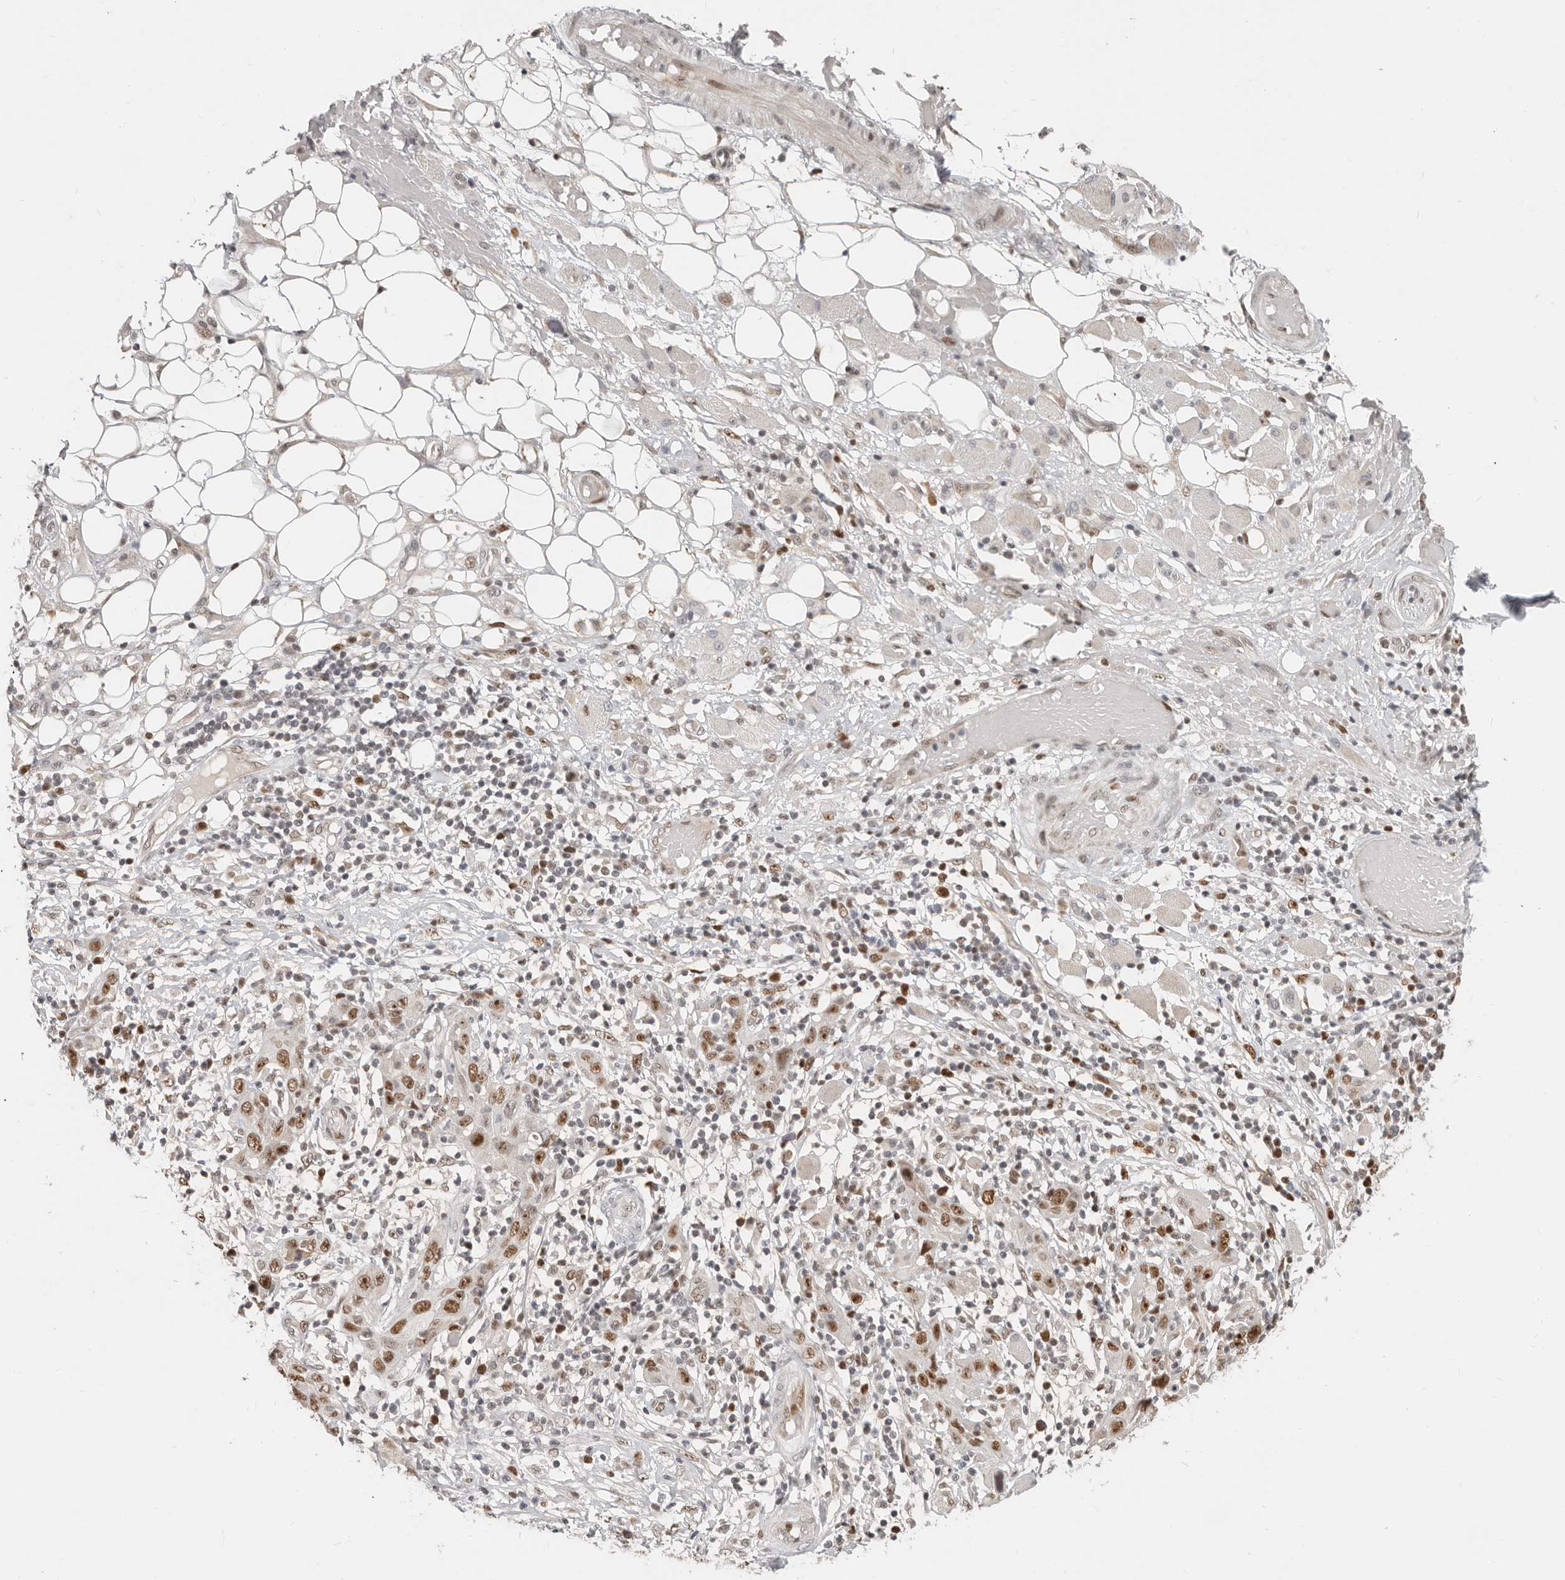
{"staining": {"intensity": "moderate", "quantity": ">75%", "location": "nuclear"}, "tissue": "skin cancer", "cell_type": "Tumor cells", "image_type": "cancer", "snomed": [{"axis": "morphology", "description": "Squamous cell carcinoma, NOS"}, {"axis": "topography", "description": "Skin"}], "caption": "A medium amount of moderate nuclear expression is identified in about >75% of tumor cells in skin squamous cell carcinoma tissue. The protein of interest is stained brown, and the nuclei are stained in blue (DAB IHC with brightfield microscopy, high magnification).", "gene": "RFC2", "patient": {"sex": "female", "age": 88}}